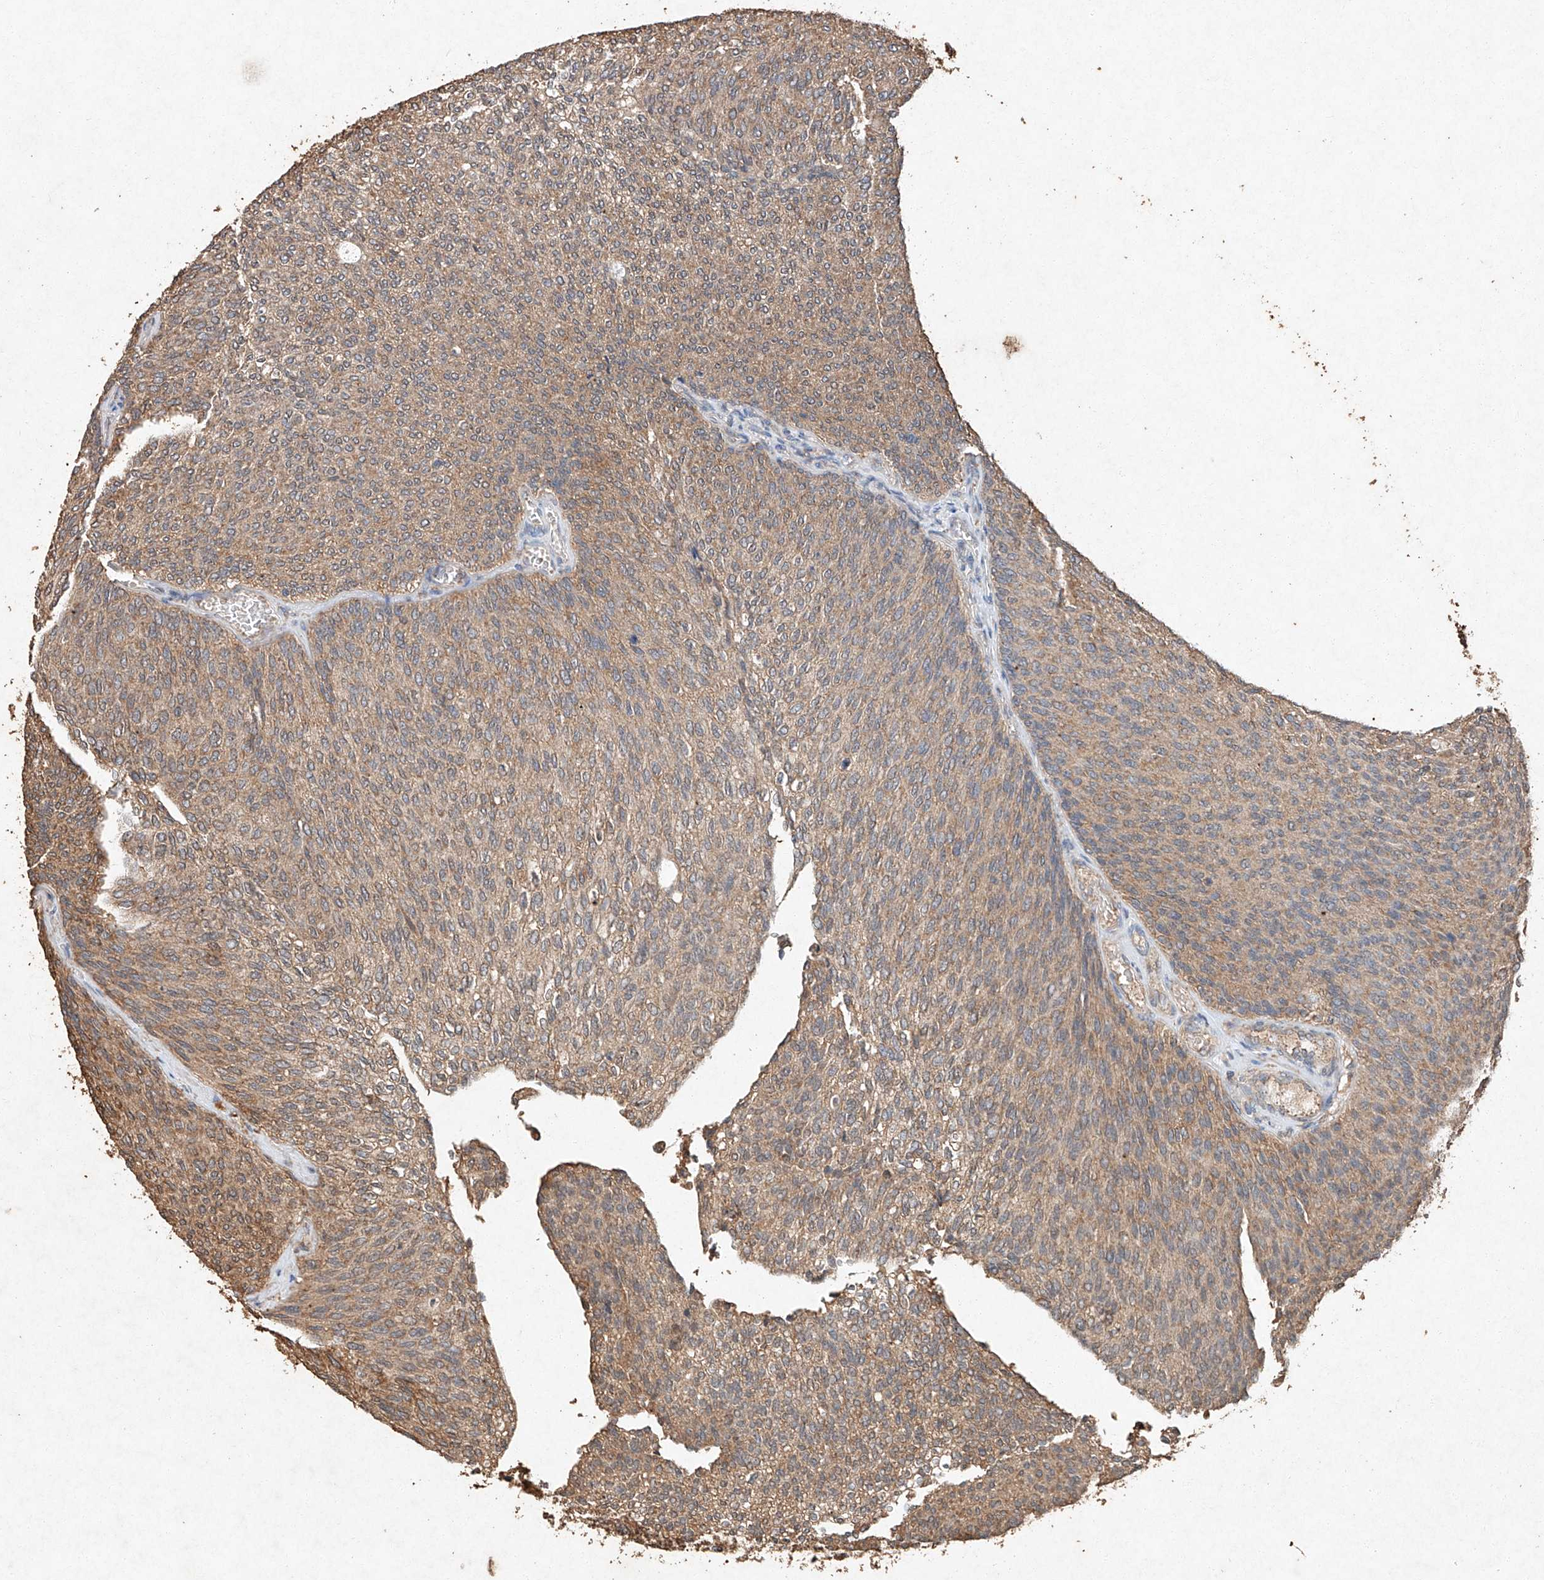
{"staining": {"intensity": "moderate", "quantity": ">75%", "location": "cytoplasmic/membranous"}, "tissue": "urothelial cancer", "cell_type": "Tumor cells", "image_type": "cancer", "snomed": [{"axis": "morphology", "description": "Urothelial carcinoma, Low grade"}, {"axis": "topography", "description": "Urinary bladder"}], "caption": "There is medium levels of moderate cytoplasmic/membranous staining in tumor cells of low-grade urothelial carcinoma, as demonstrated by immunohistochemical staining (brown color).", "gene": "STK3", "patient": {"sex": "female", "age": 79}}